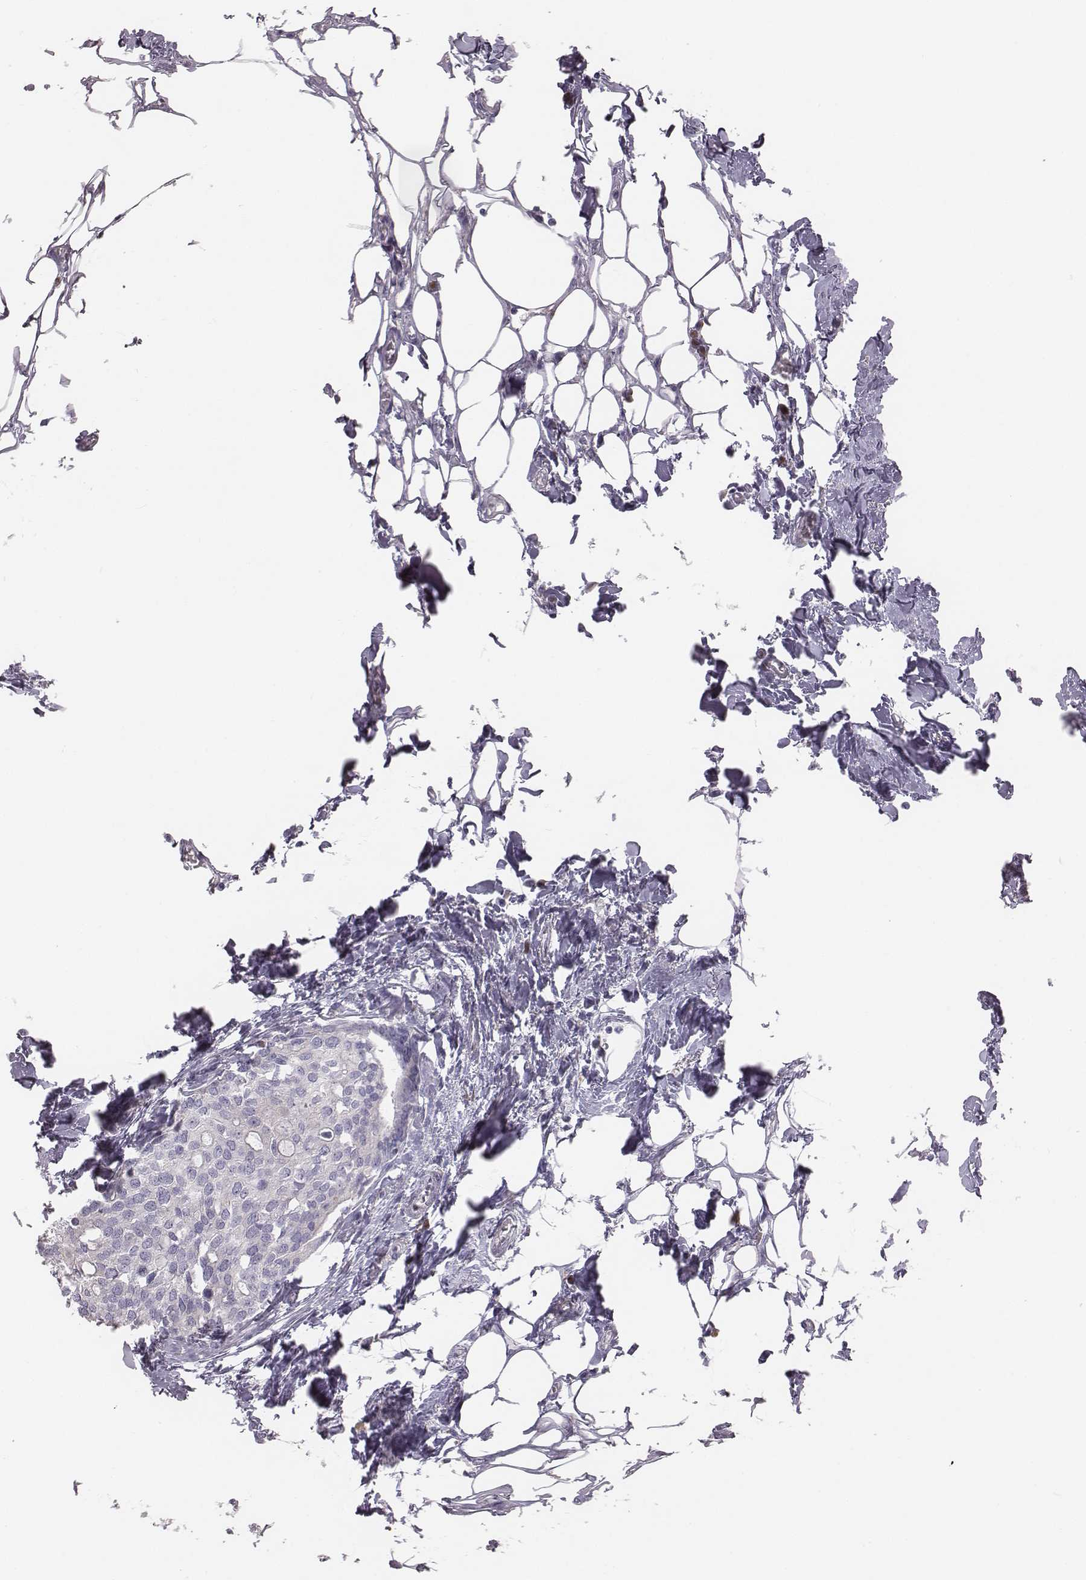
{"staining": {"intensity": "negative", "quantity": "none", "location": "none"}, "tissue": "breast cancer", "cell_type": "Tumor cells", "image_type": "cancer", "snomed": [{"axis": "morphology", "description": "Duct carcinoma"}, {"axis": "topography", "description": "Breast"}], "caption": "A high-resolution photomicrograph shows IHC staining of infiltrating ductal carcinoma (breast), which exhibits no significant positivity in tumor cells. (DAB (3,3'-diaminobenzidine) immunohistochemistry (IHC) visualized using brightfield microscopy, high magnification).", "gene": "C6orf58", "patient": {"sex": "female", "age": 83}}